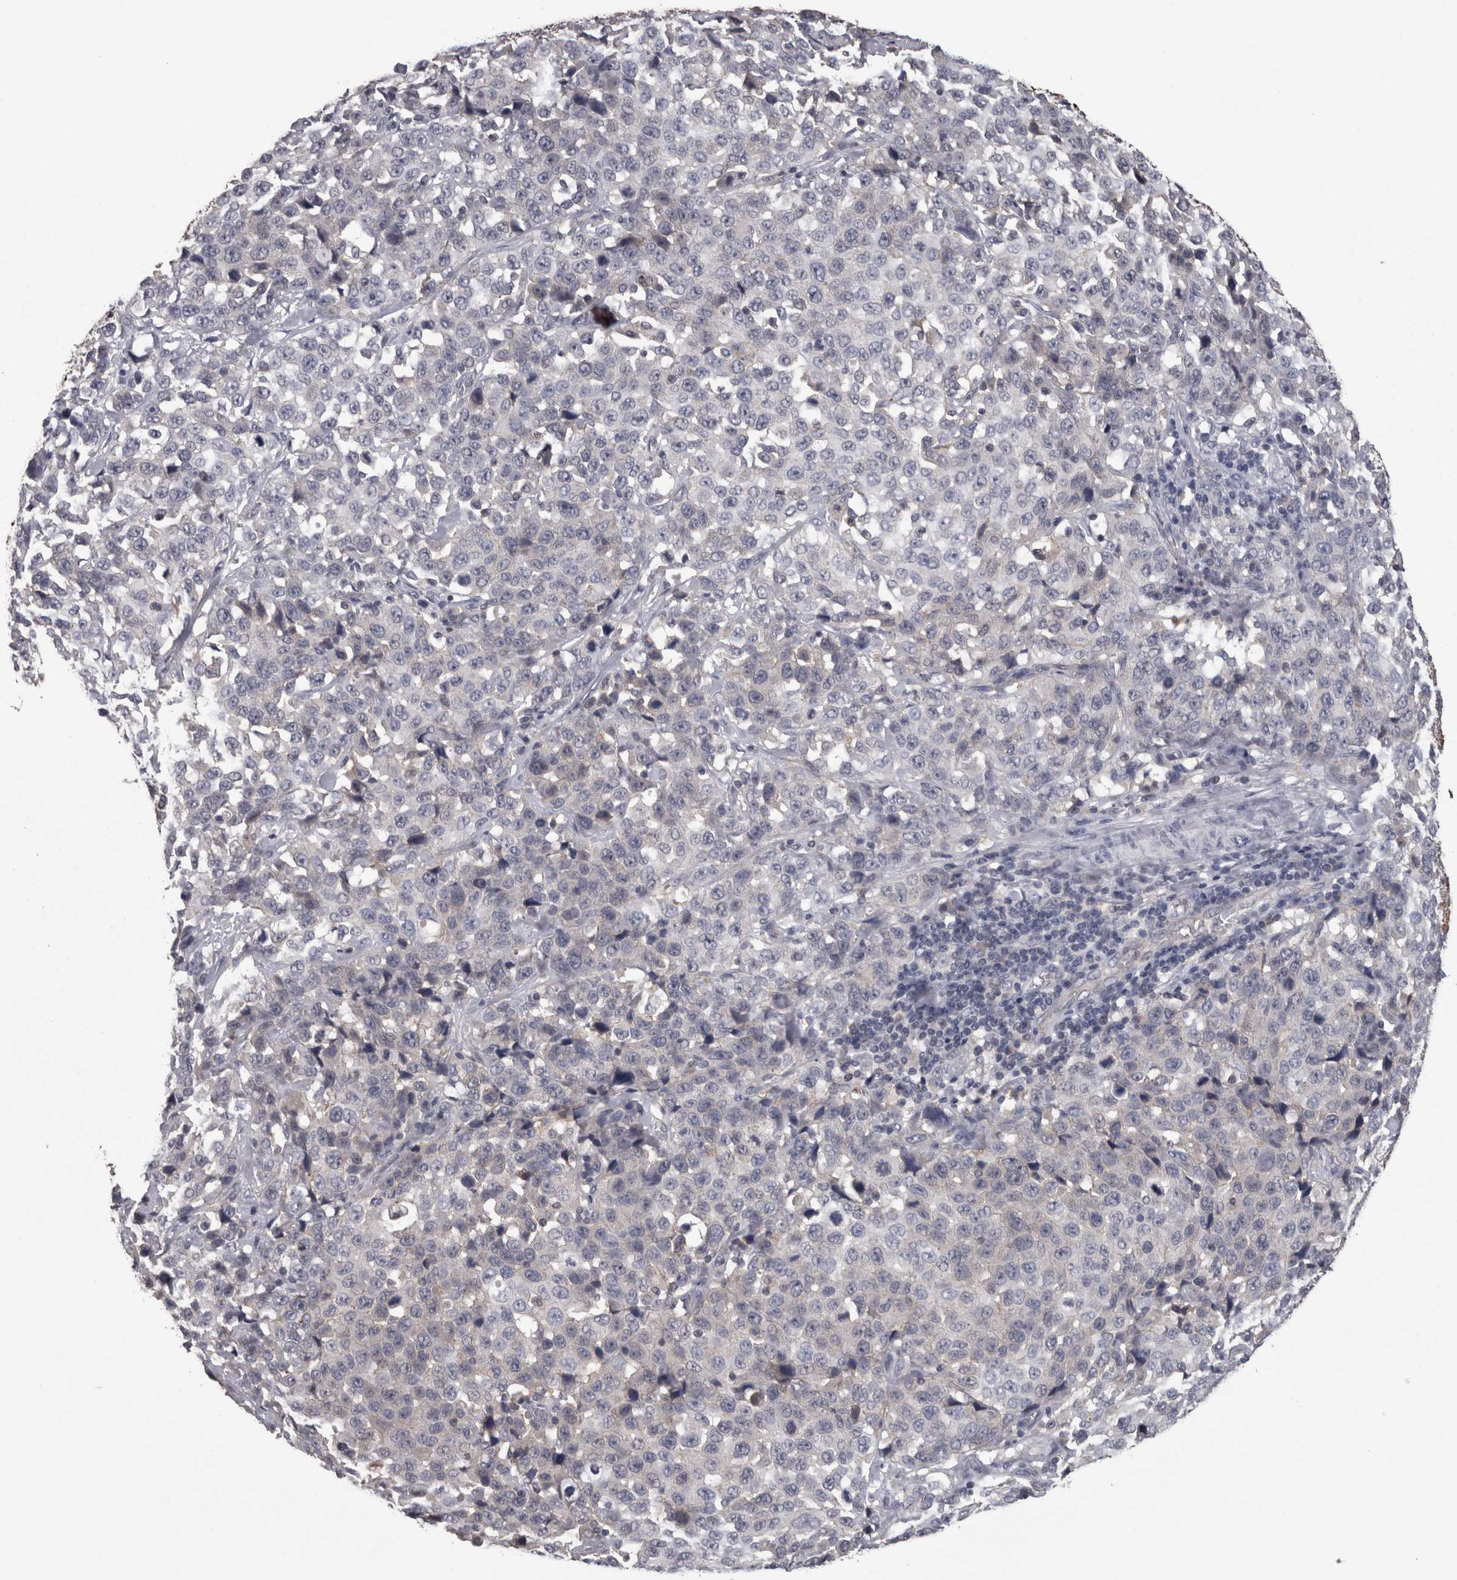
{"staining": {"intensity": "negative", "quantity": "none", "location": "none"}, "tissue": "stomach cancer", "cell_type": "Tumor cells", "image_type": "cancer", "snomed": [{"axis": "morphology", "description": "Normal tissue, NOS"}, {"axis": "morphology", "description": "Adenocarcinoma, NOS"}, {"axis": "topography", "description": "Stomach"}], "caption": "A high-resolution micrograph shows immunohistochemistry (IHC) staining of stomach cancer, which reveals no significant expression in tumor cells.", "gene": "PON3", "patient": {"sex": "male", "age": 48}}